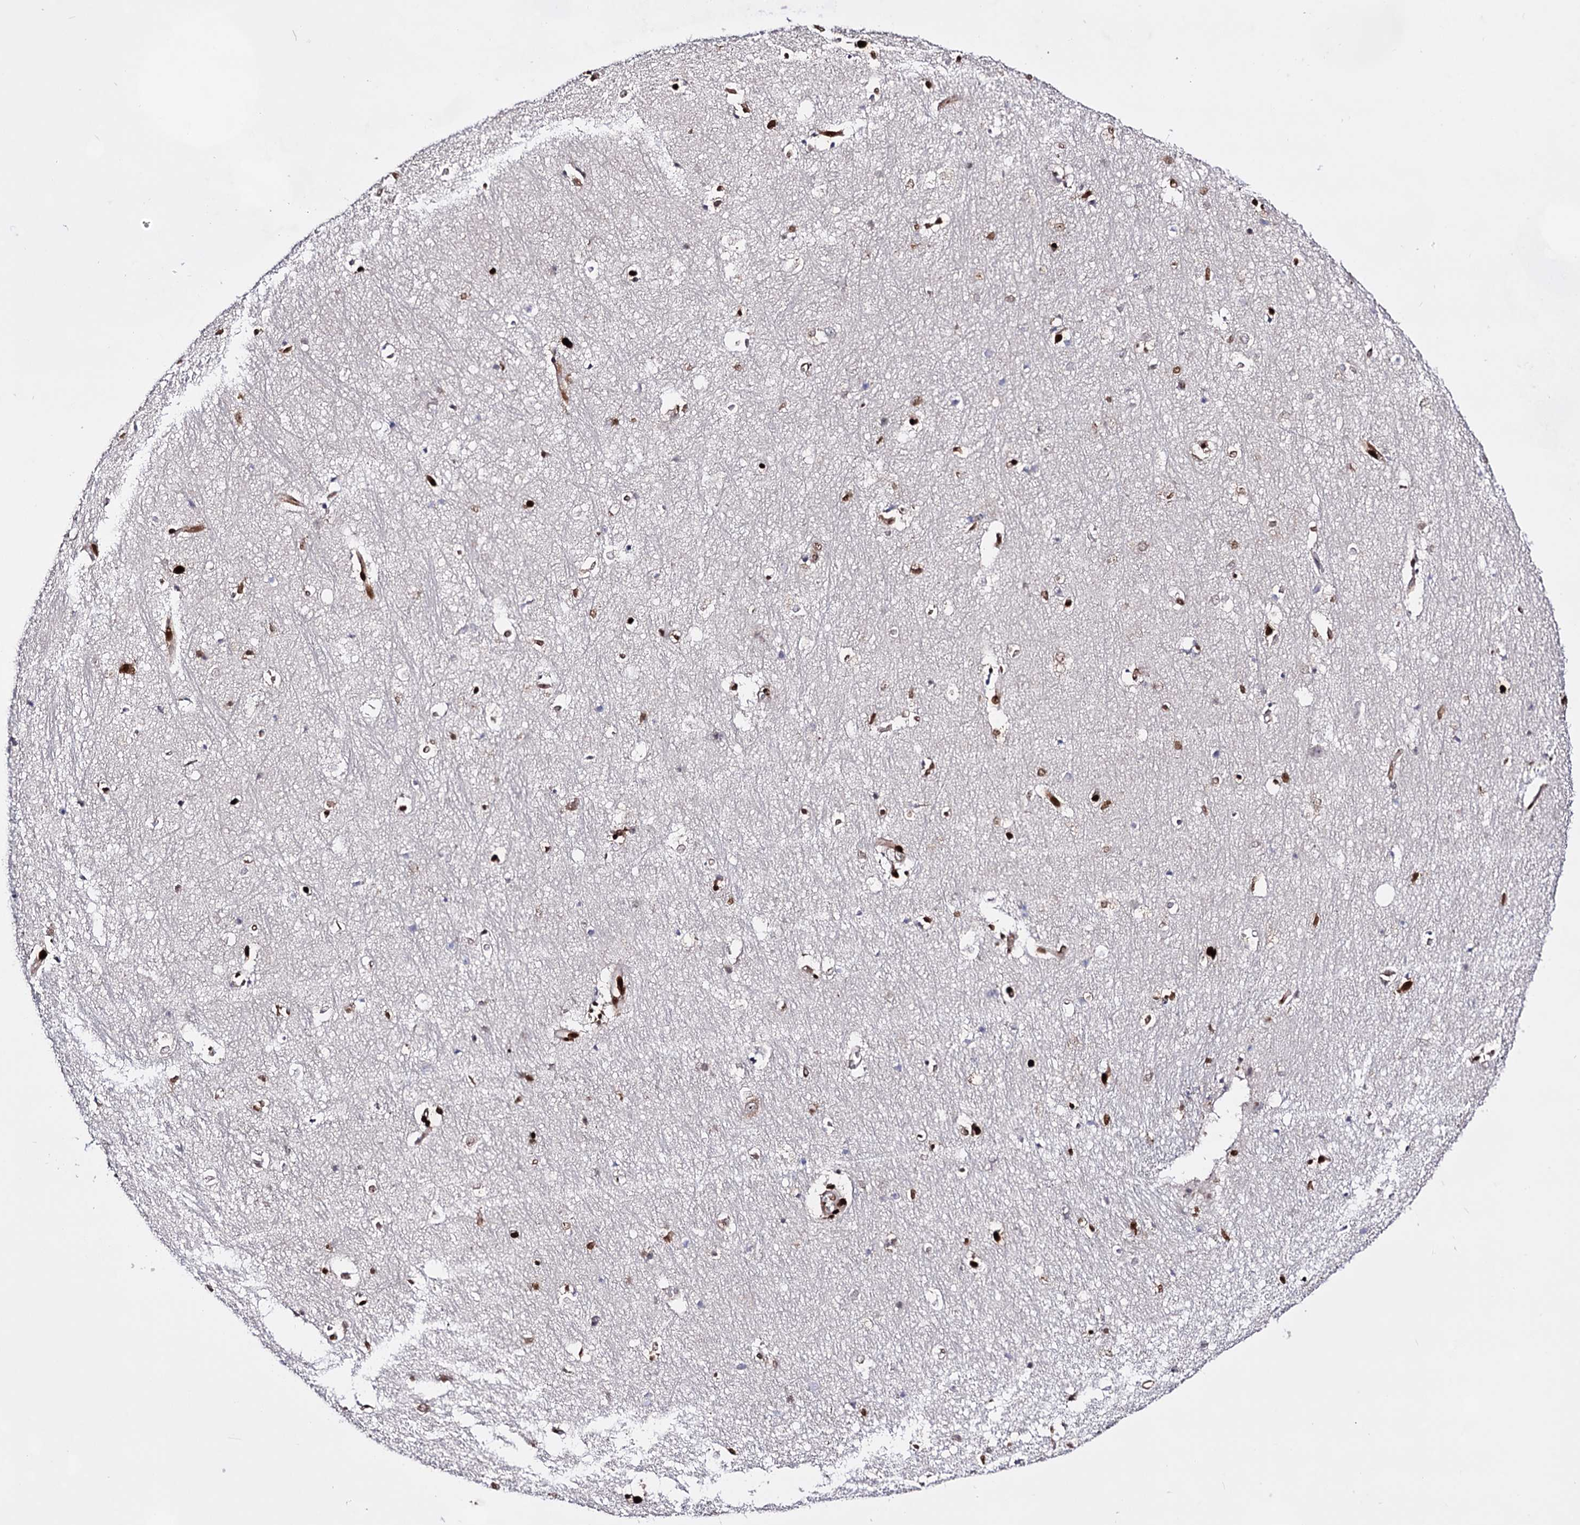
{"staining": {"intensity": "moderate", "quantity": "<25%", "location": "nuclear"}, "tissue": "hippocampus", "cell_type": "Glial cells", "image_type": "normal", "snomed": [{"axis": "morphology", "description": "Normal tissue, NOS"}, {"axis": "topography", "description": "Hippocampus"}], "caption": "Protein staining displays moderate nuclear staining in about <25% of glial cells in benign hippocampus. (DAB IHC with brightfield microscopy, high magnification).", "gene": "HMGB2", "patient": {"sex": "female", "age": 64}}